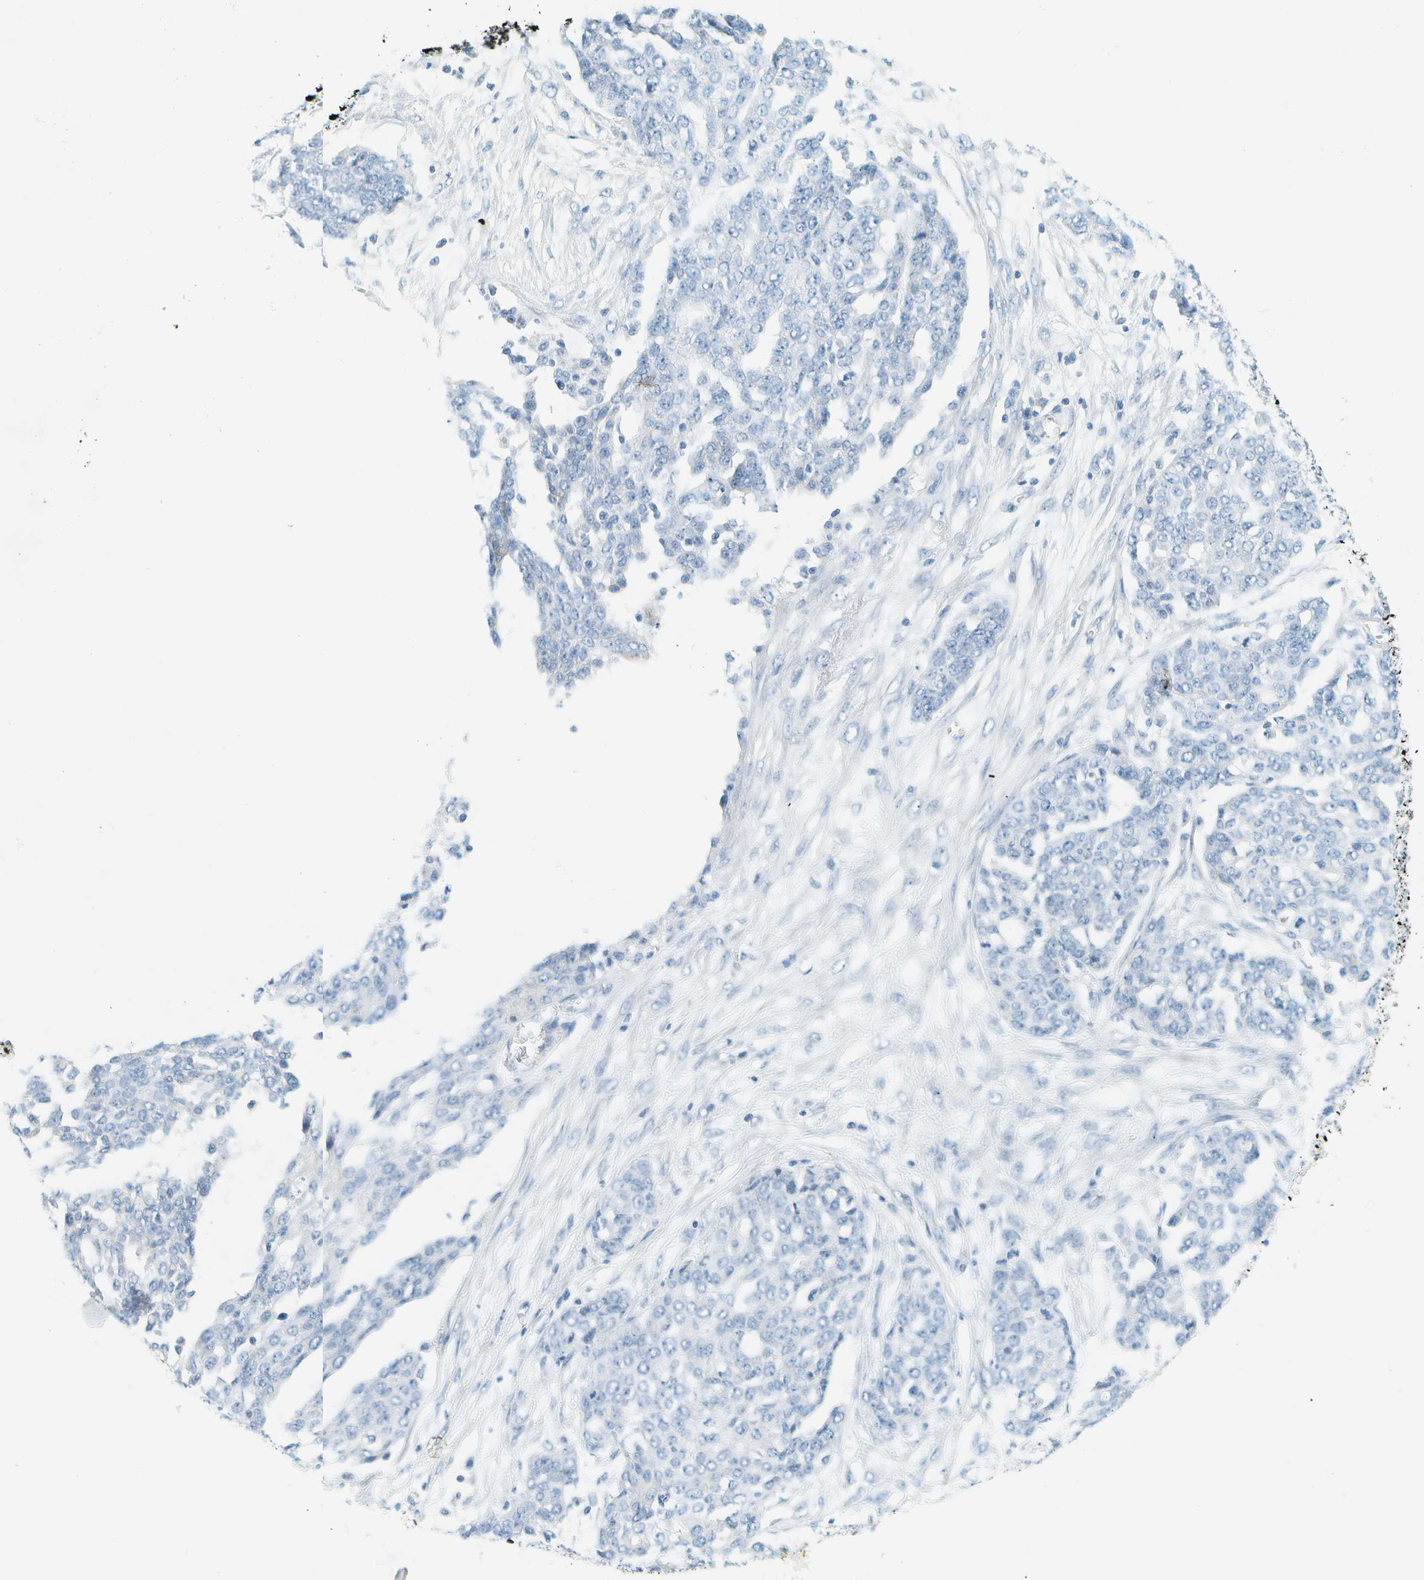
{"staining": {"intensity": "negative", "quantity": "none", "location": "none"}, "tissue": "ovarian cancer", "cell_type": "Tumor cells", "image_type": "cancer", "snomed": [{"axis": "morphology", "description": "Cystadenocarcinoma, serous, NOS"}, {"axis": "topography", "description": "Soft tissue"}, {"axis": "topography", "description": "Ovary"}], "caption": "Immunohistochemistry (IHC) histopathology image of neoplastic tissue: ovarian cancer (serous cystadenocarcinoma) stained with DAB shows no significant protein staining in tumor cells. The staining was performed using DAB to visualize the protein expression in brown, while the nuclei were stained in blue with hematoxylin (Magnification: 20x).", "gene": "SMYD5", "patient": {"sex": "female", "age": 57}}